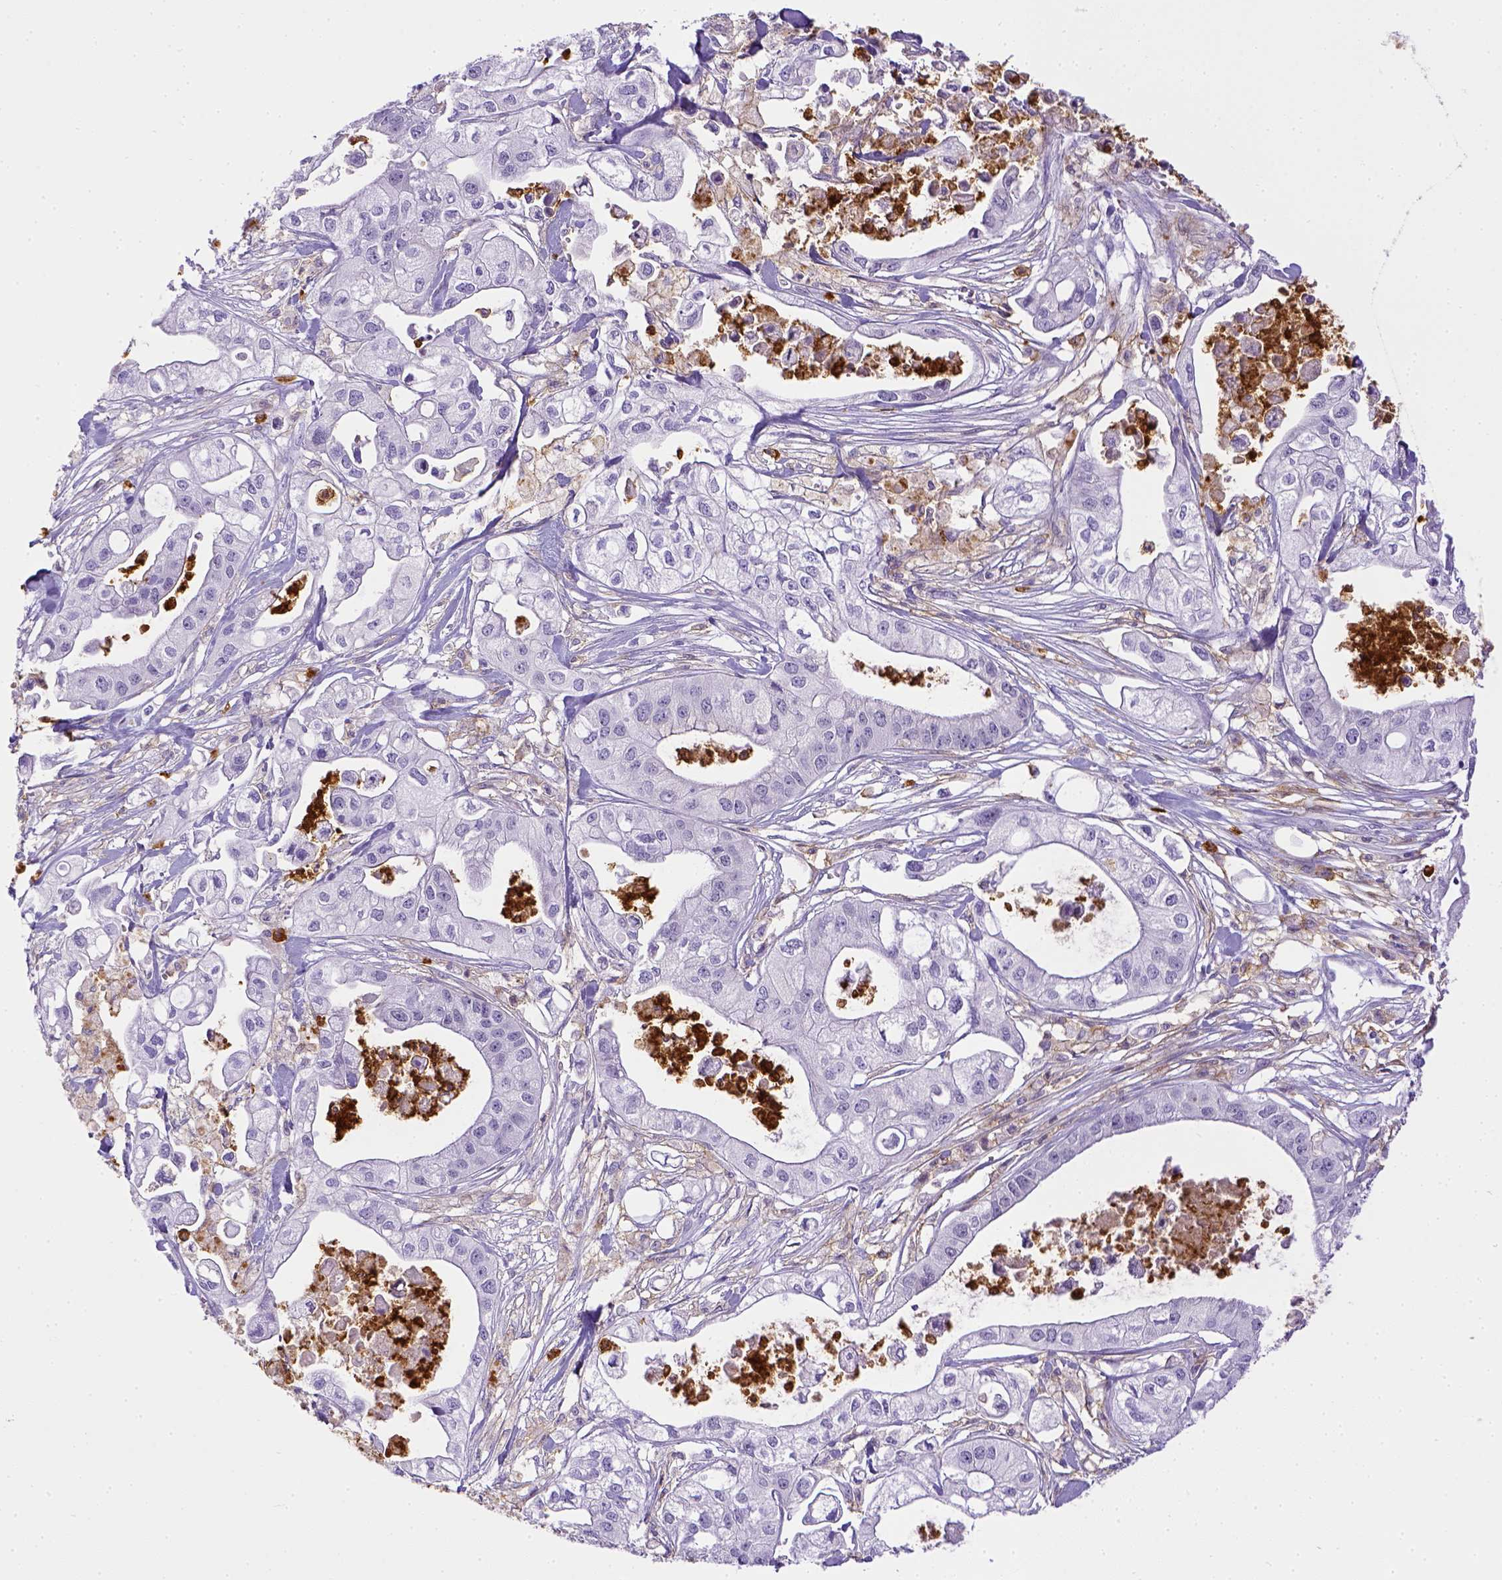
{"staining": {"intensity": "negative", "quantity": "none", "location": "none"}, "tissue": "pancreatic cancer", "cell_type": "Tumor cells", "image_type": "cancer", "snomed": [{"axis": "morphology", "description": "Adenocarcinoma, NOS"}, {"axis": "topography", "description": "Pancreas"}], "caption": "Immunohistochemical staining of human pancreatic cancer demonstrates no significant positivity in tumor cells. (DAB (3,3'-diaminobenzidine) IHC visualized using brightfield microscopy, high magnification).", "gene": "ITGAM", "patient": {"sex": "male", "age": 70}}